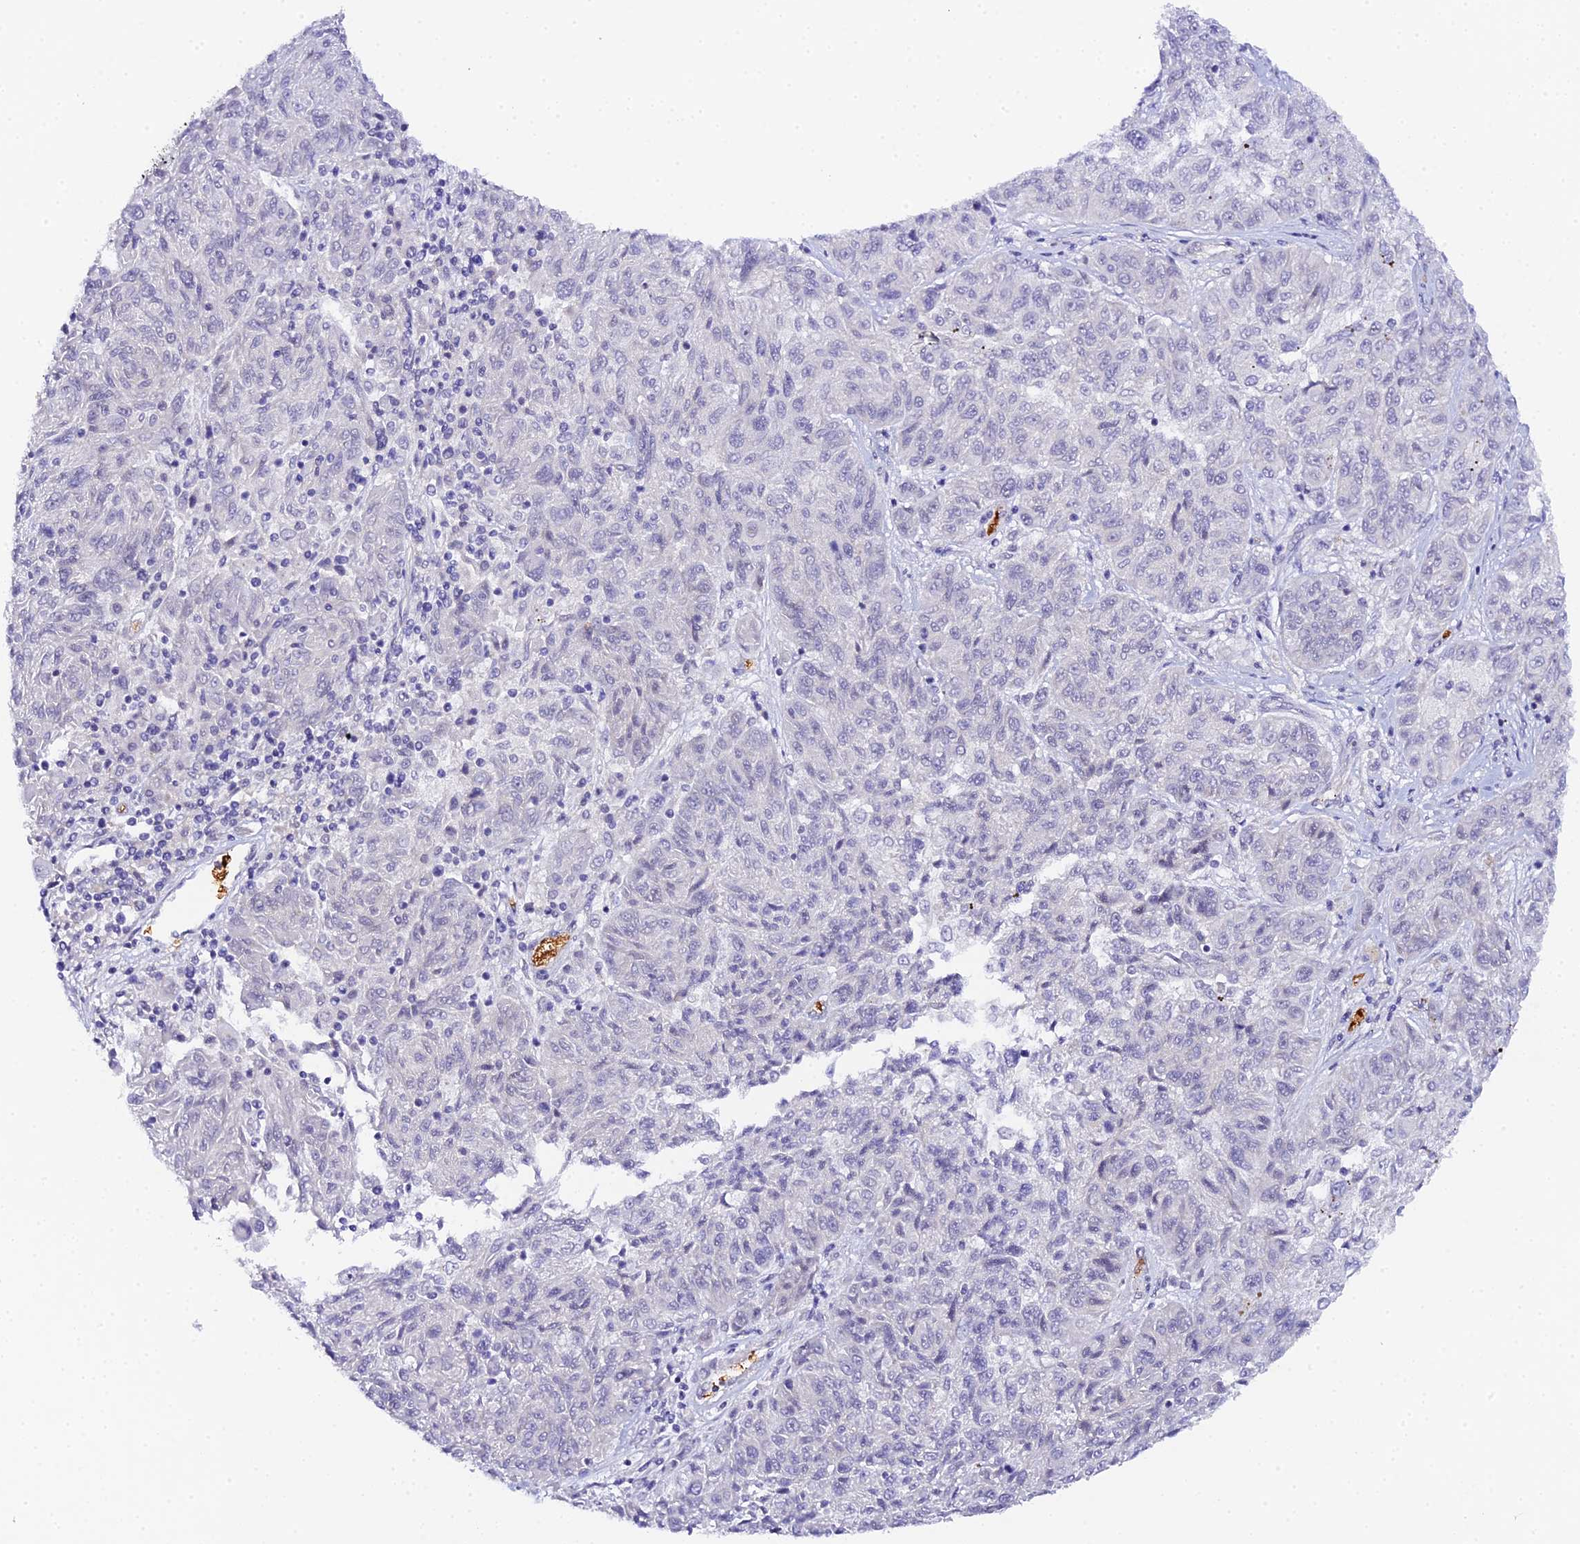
{"staining": {"intensity": "negative", "quantity": "none", "location": "none"}, "tissue": "melanoma", "cell_type": "Tumor cells", "image_type": "cancer", "snomed": [{"axis": "morphology", "description": "Malignant melanoma, NOS"}, {"axis": "topography", "description": "Skin"}], "caption": "Tumor cells are negative for protein expression in human melanoma.", "gene": "CFAP45", "patient": {"sex": "male", "age": 53}}